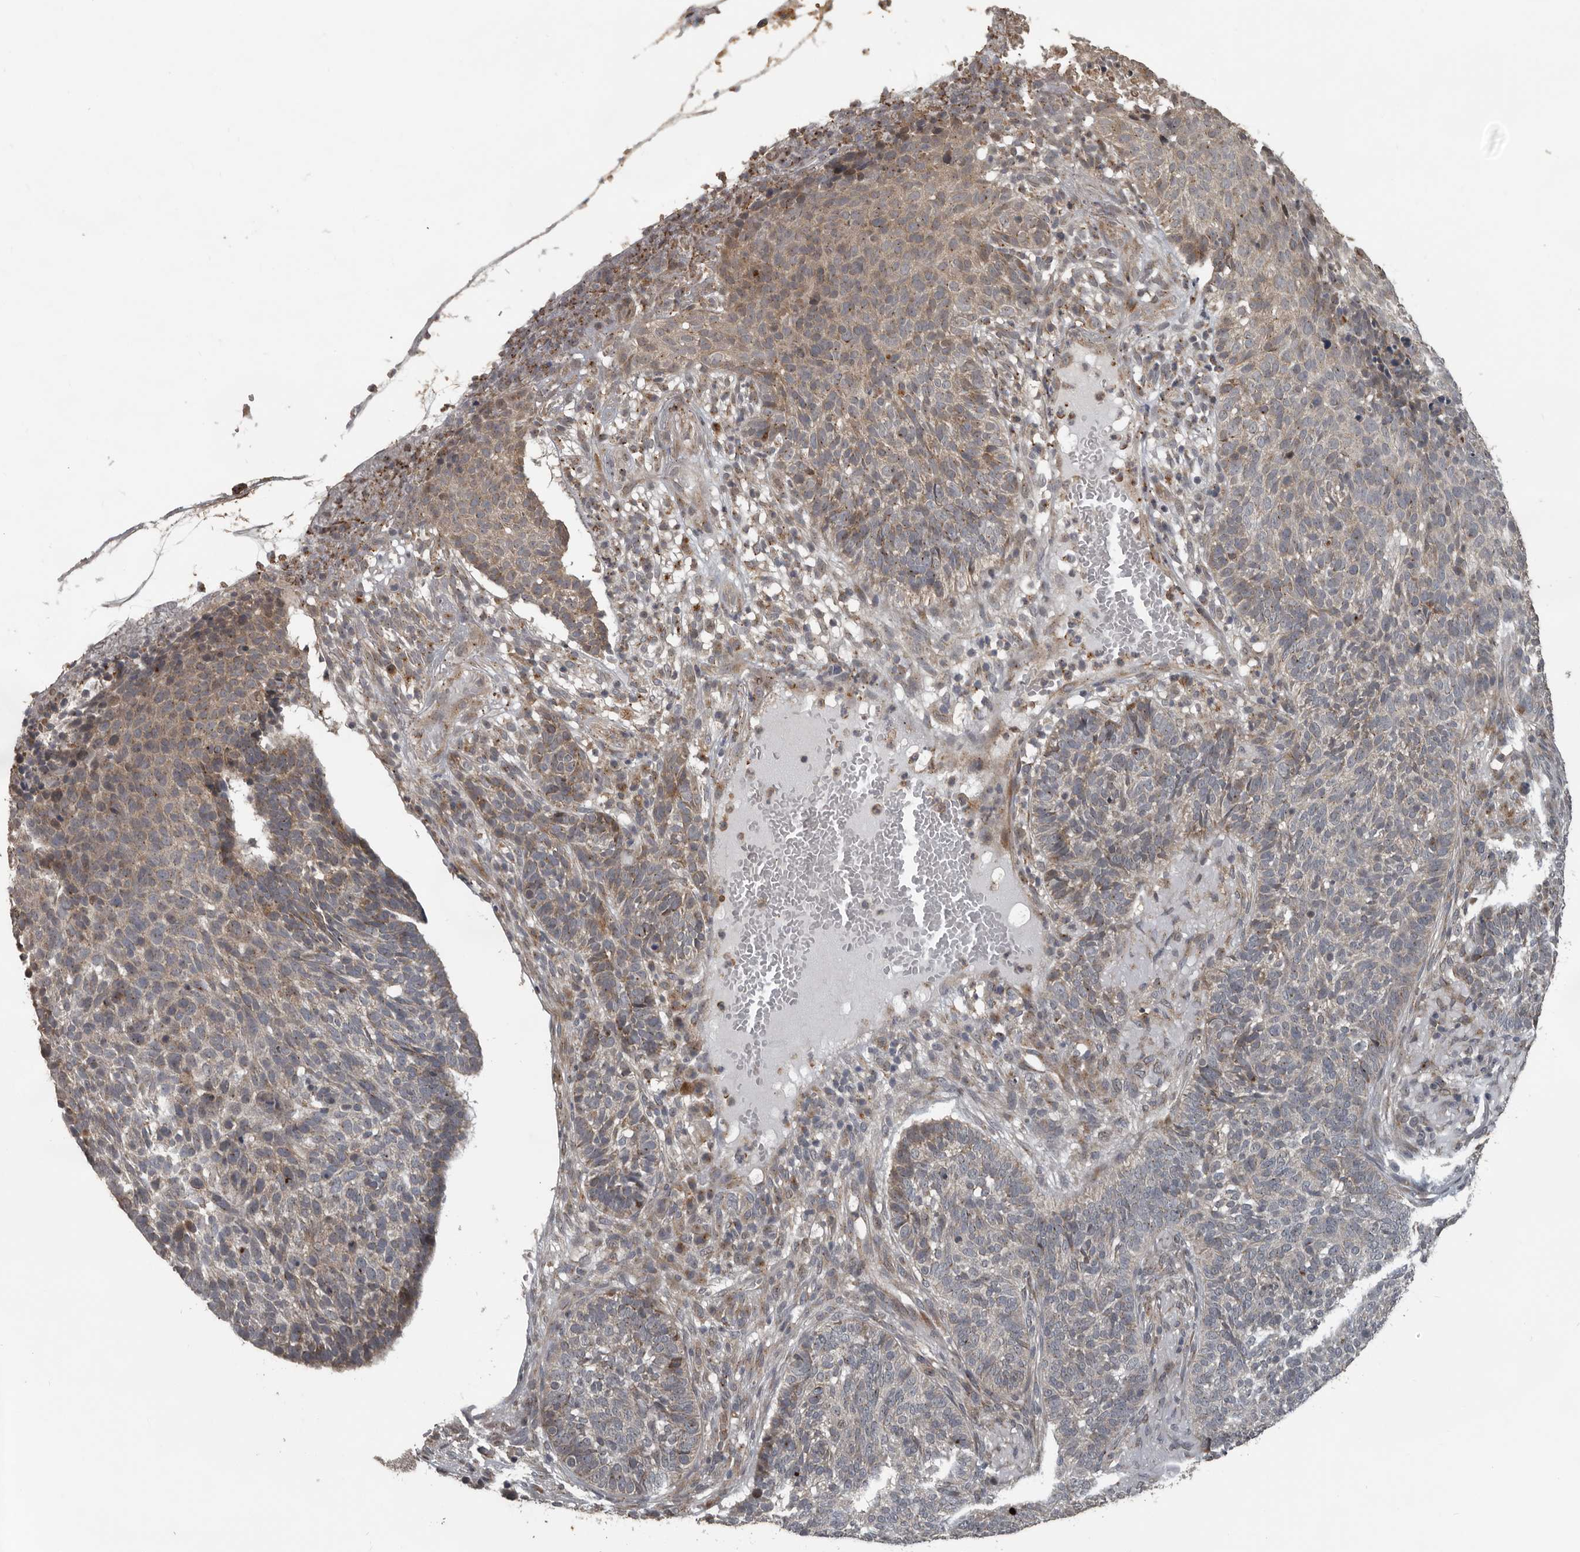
{"staining": {"intensity": "weak", "quantity": "<25%", "location": "cytoplasmic/membranous"}, "tissue": "skin cancer", "cell_type": "Tumor cells", "image_type": "cancer", "snomed": [{"axis": "morphology", "description": "Basal cell carcinoma"}, {"axis": "topography", "description": "Skin"}], "caption": "IHC of skin cancer (basal cell carcinoma) exhibits no positivity in tumor cells.", "gene": "CEP350", "patient": {"sex": "male", "age": 85}}